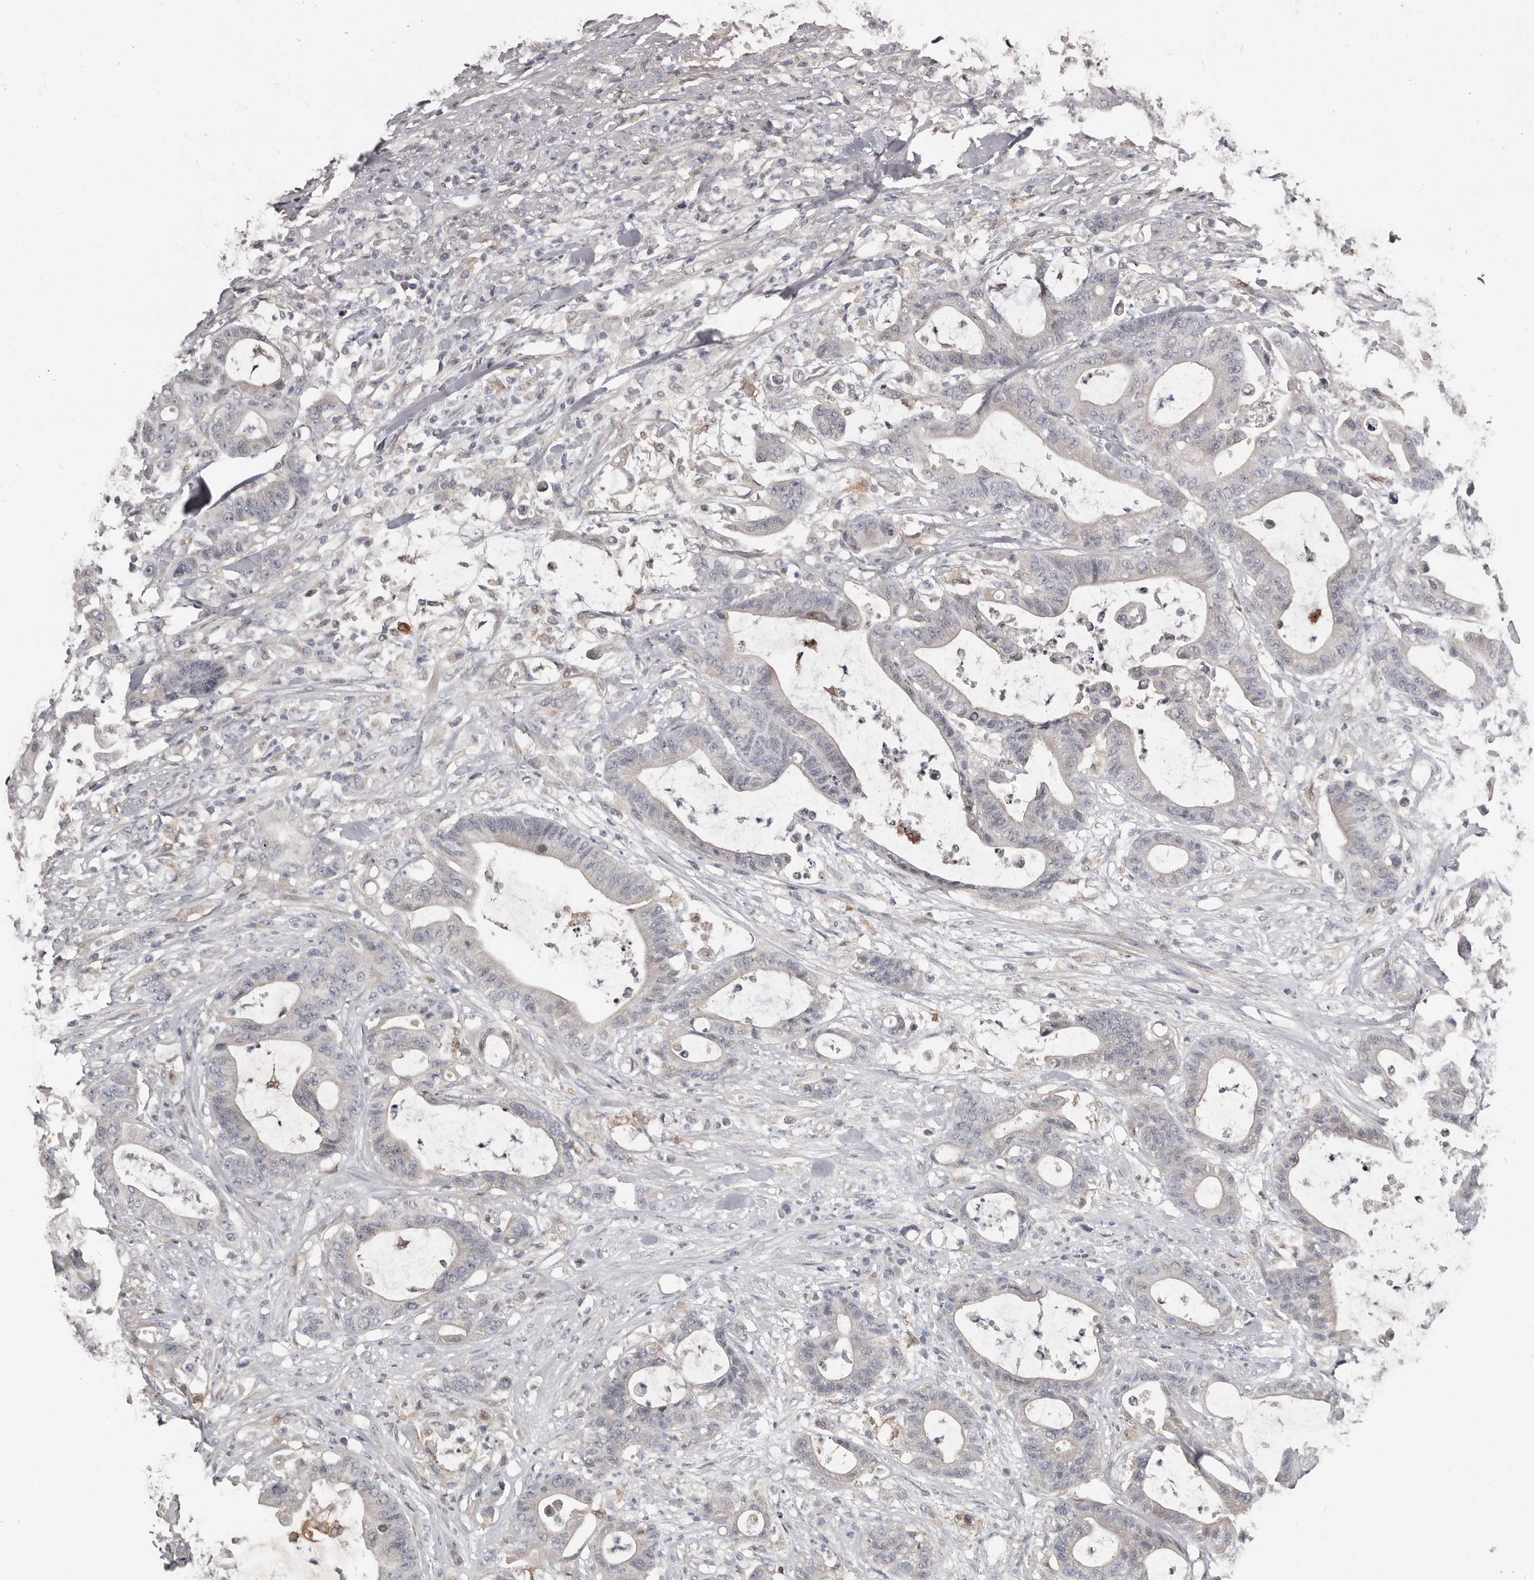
{"staining": {"intensity": "negative", "quantity": "none", "location": "none"}, "tissue": "colorectal cancer", "cell_type": "Tumor cells", "image_type": "cancer", "snomed": [{"axis": "morphology", "description": "Adenocarcinoma, NOS"}, {"axis": "topography", "description": "Colon"}], "caption": "The micrograph reveals no significant expression in tumor cells of colorectal cancer (adenocarcinoma). (DAB IHC with hematoxylin counter stain).", "gene": "KCNJ8", "patient": {"sex": "female", "age": 84}}